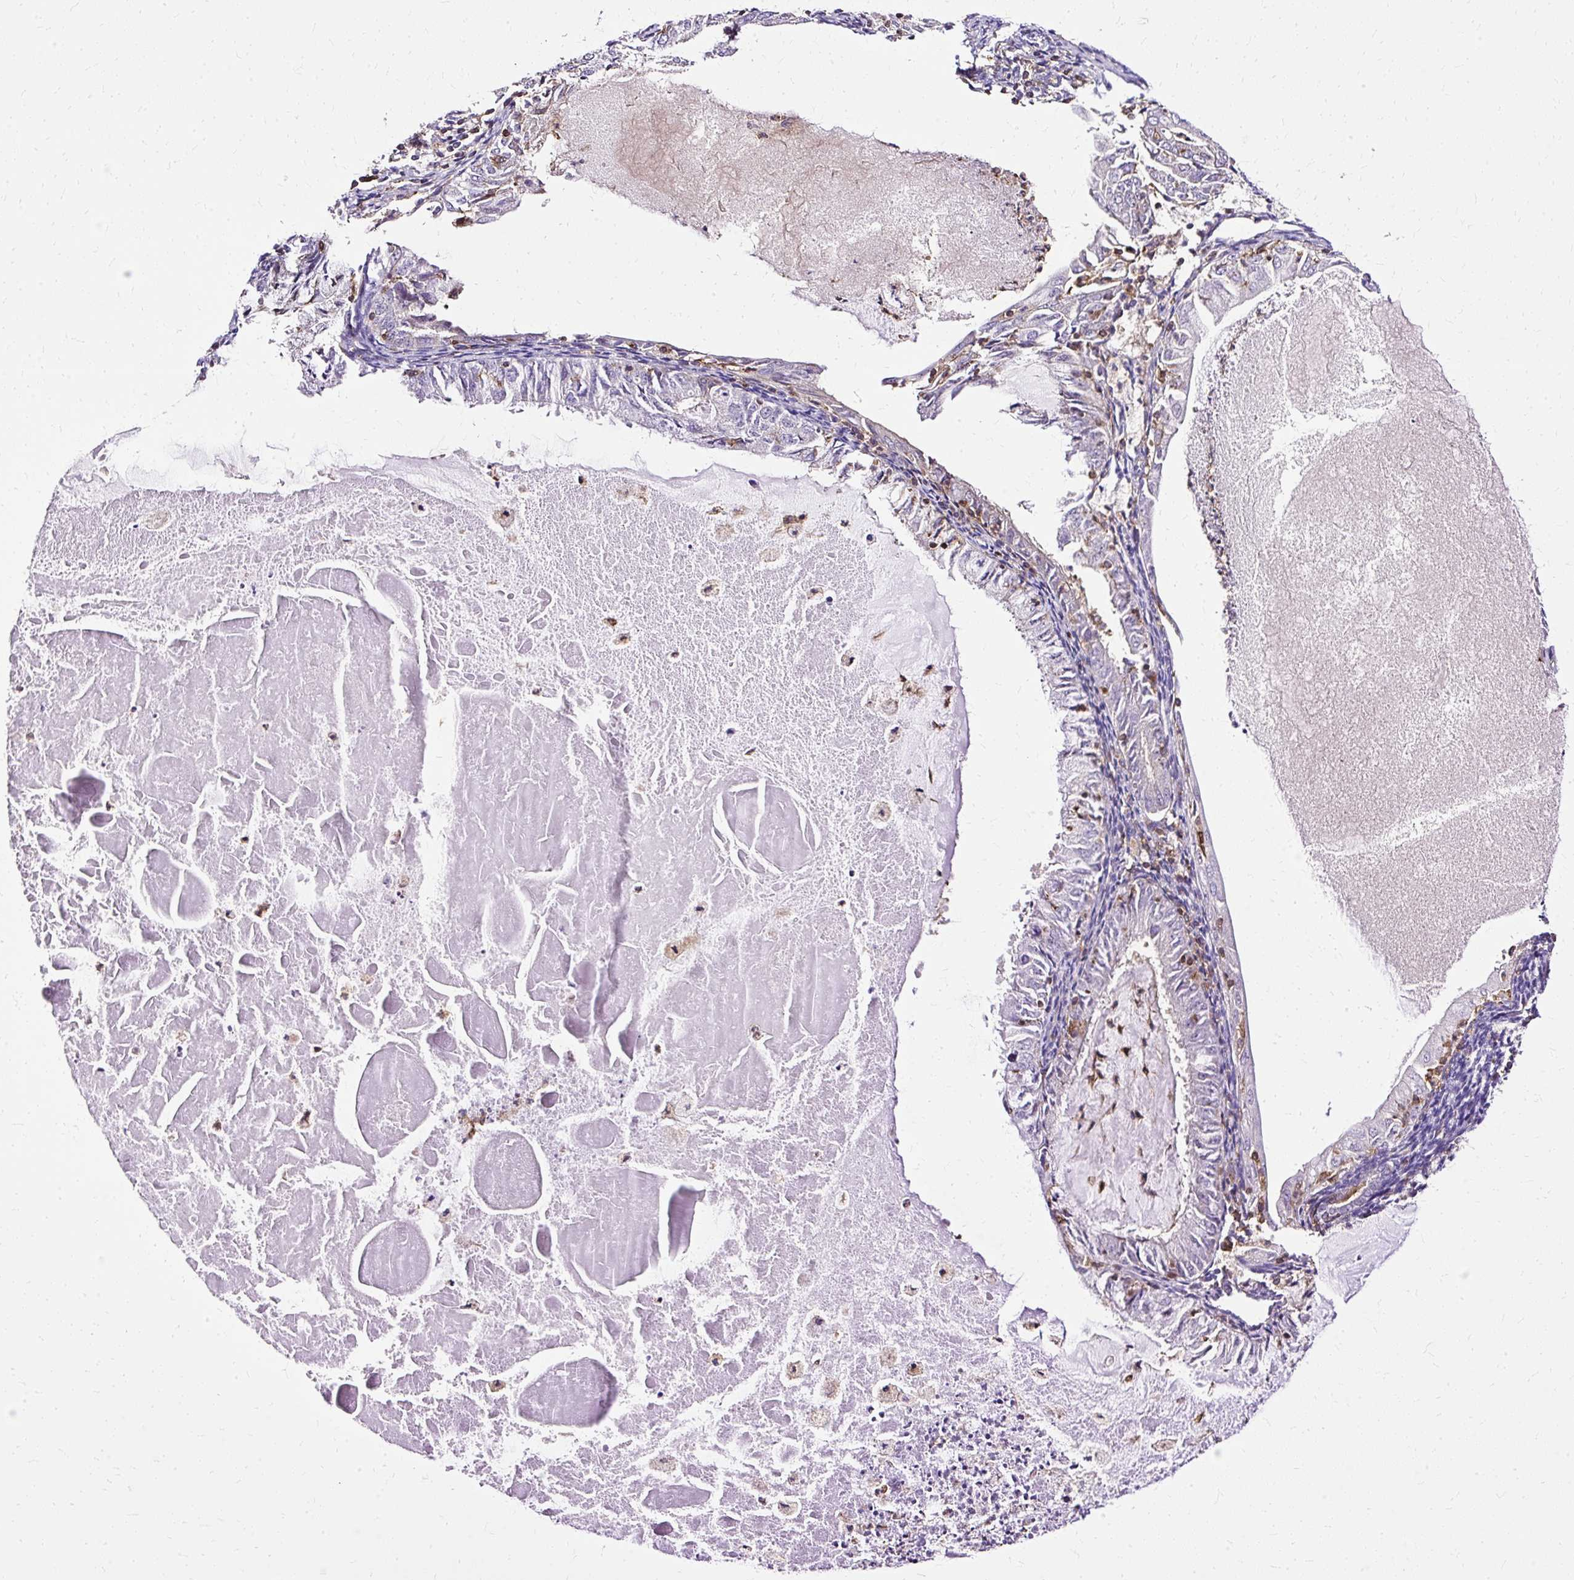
{"staining": {"intensity": "negative", "quantity": "none", "location": "none"}, "tissue": "endometrial cancer", "cell_type": "Tumor cells", "image_type": "cancer", "snomed": [{"axis": "morphology", "description": "Adenocarcinoma, NOS"}, {"axis": "topography", "description": "Endometrium"}], "caption": "The photomicrograph exhibits no staining of tumor cells in endometrial cancer (adenocarcinoma).", "gene": "TWF2", "patient": {"sex": "female", "age": 57}}